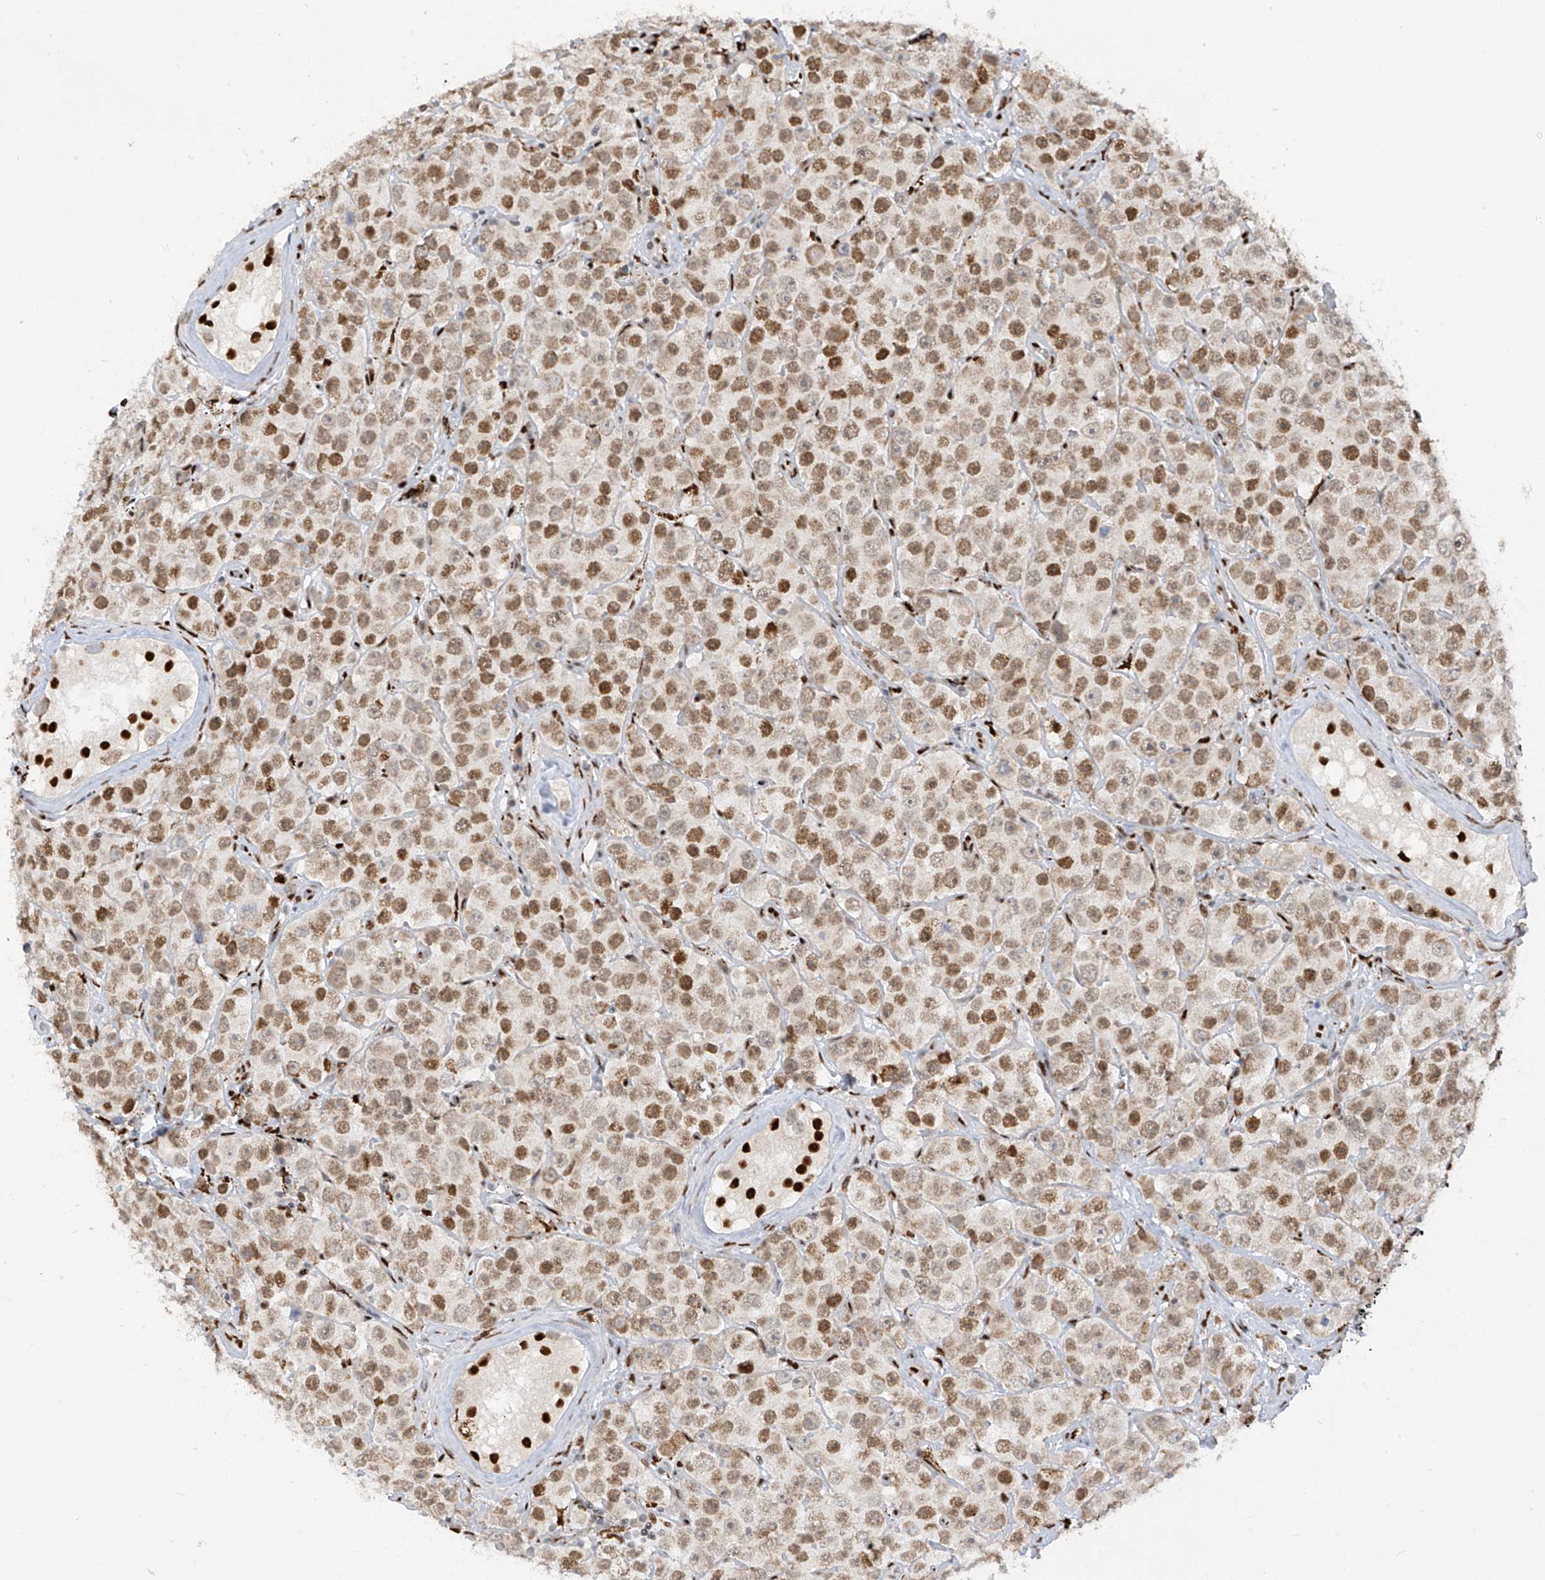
{"staining": {"intensity": "moderate", "quantity": ">75%", "location": "nuclear"}, "tissue": "testis cancer", "cell_type": "Tumor cells", "image_type": "cancer", "snomed": [{"axis": "morphology", "description": "Seminoma, NOS"}, {"axis": "topography", "description": "Testis"}], "caption": "DAB immunohistochemical staining of testis cancer displays moderate nuclear protein positivity in about >75% of tumor cells. Immunohistochemistry (ihc) stains the protein of interest in brown and the nuclei are stained blue.", "gene": "PM20D2", "patient": {"sex": "male", "age": 28}}